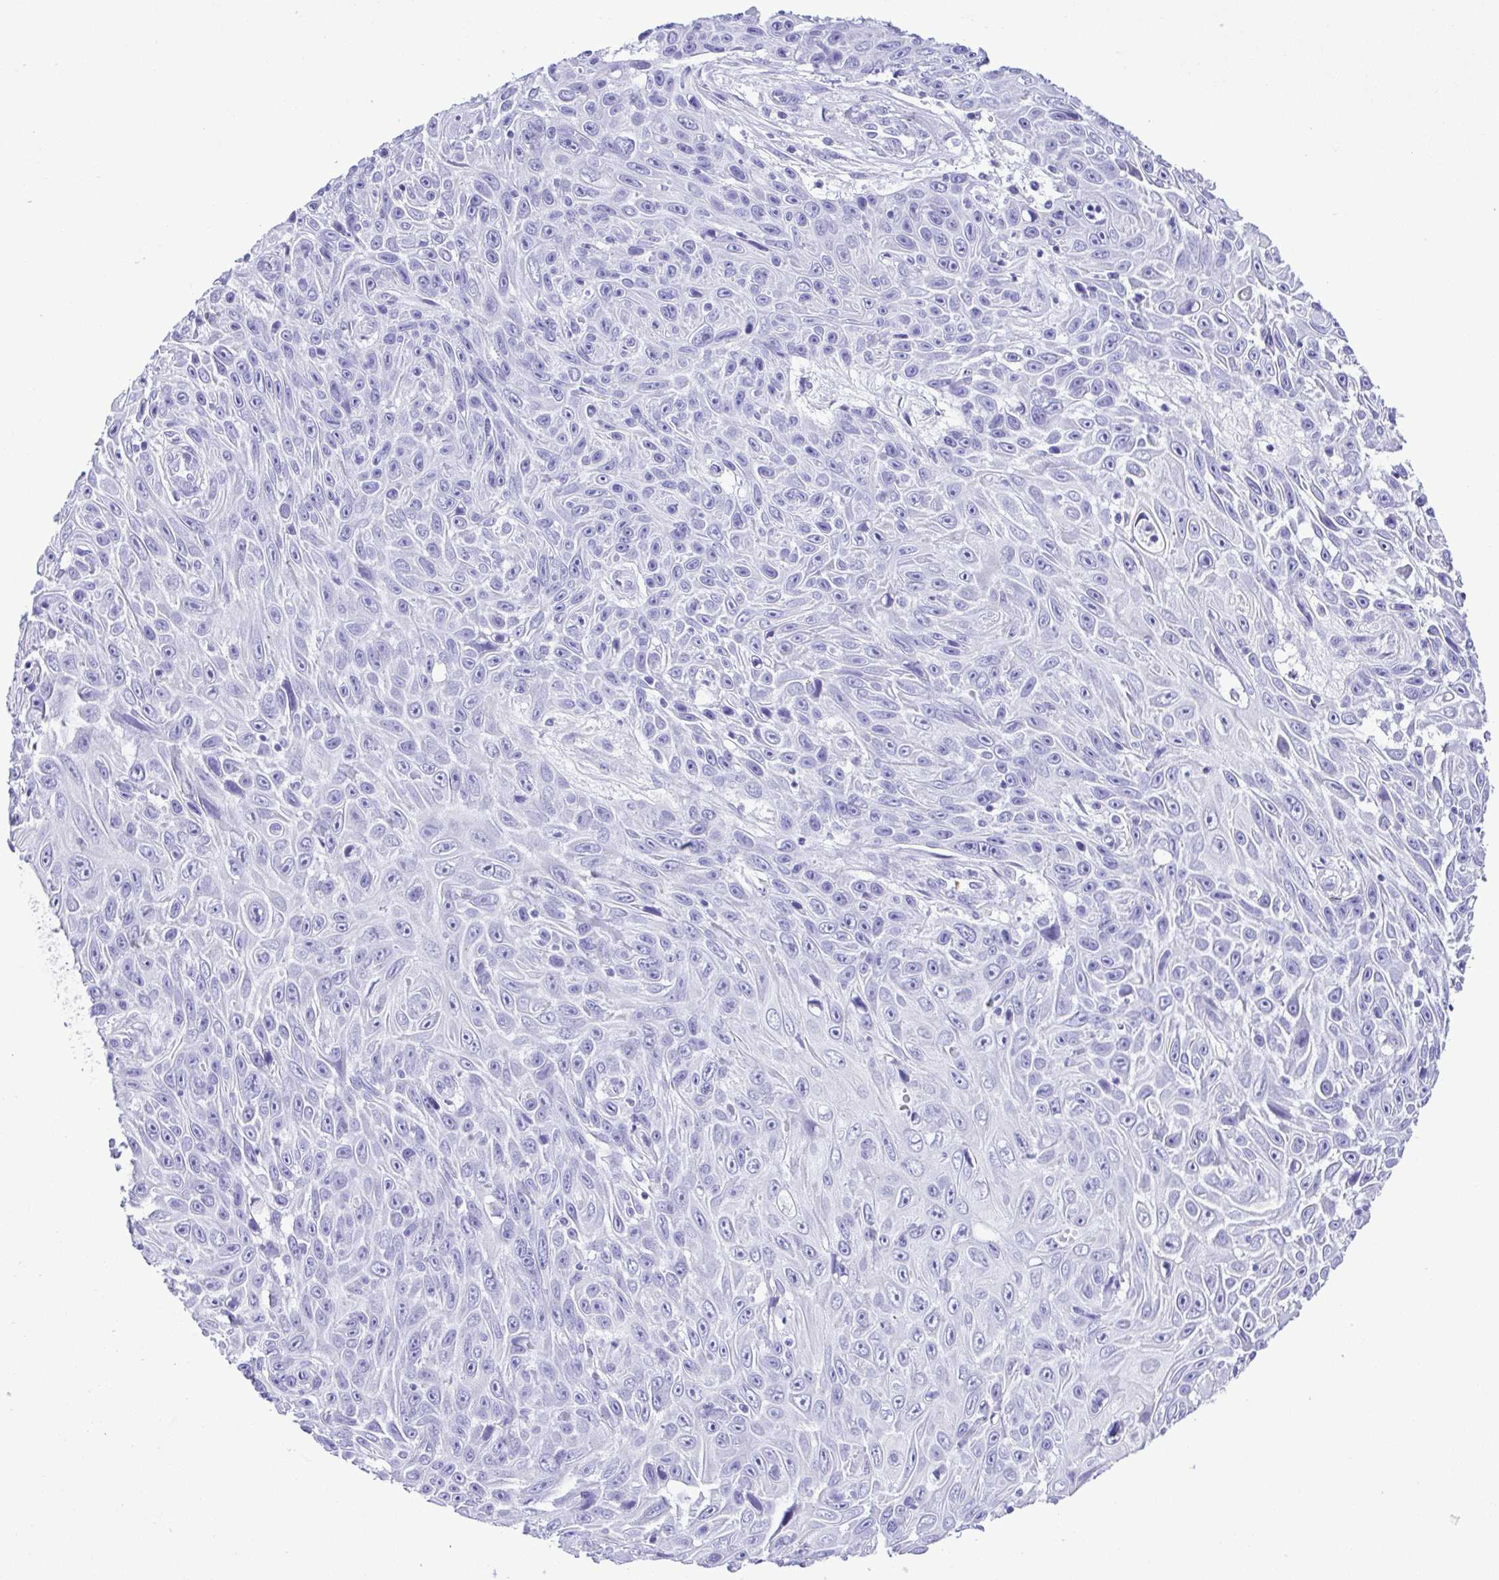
{"staining": {"intensity": "negative", "quantity": "none", "location": "none"}, "tissue": "skin cancer", "cell_type": "Tumor cells", "image_type": "cancer", "snomed": [{"axis": "morphology", "description": "Squamous cell carcinoma, NOS"}, {"axis": "topography", "description": "Skin"}], "caption": "The image demonstrates no staining of tumor cells in squamous cell carcinoma (skin). (DAB (3,3'-diaminobenzidine) IHC, high magnification).", "gene": "SYT1", "patient": {"sex": "male", "age": 82}}